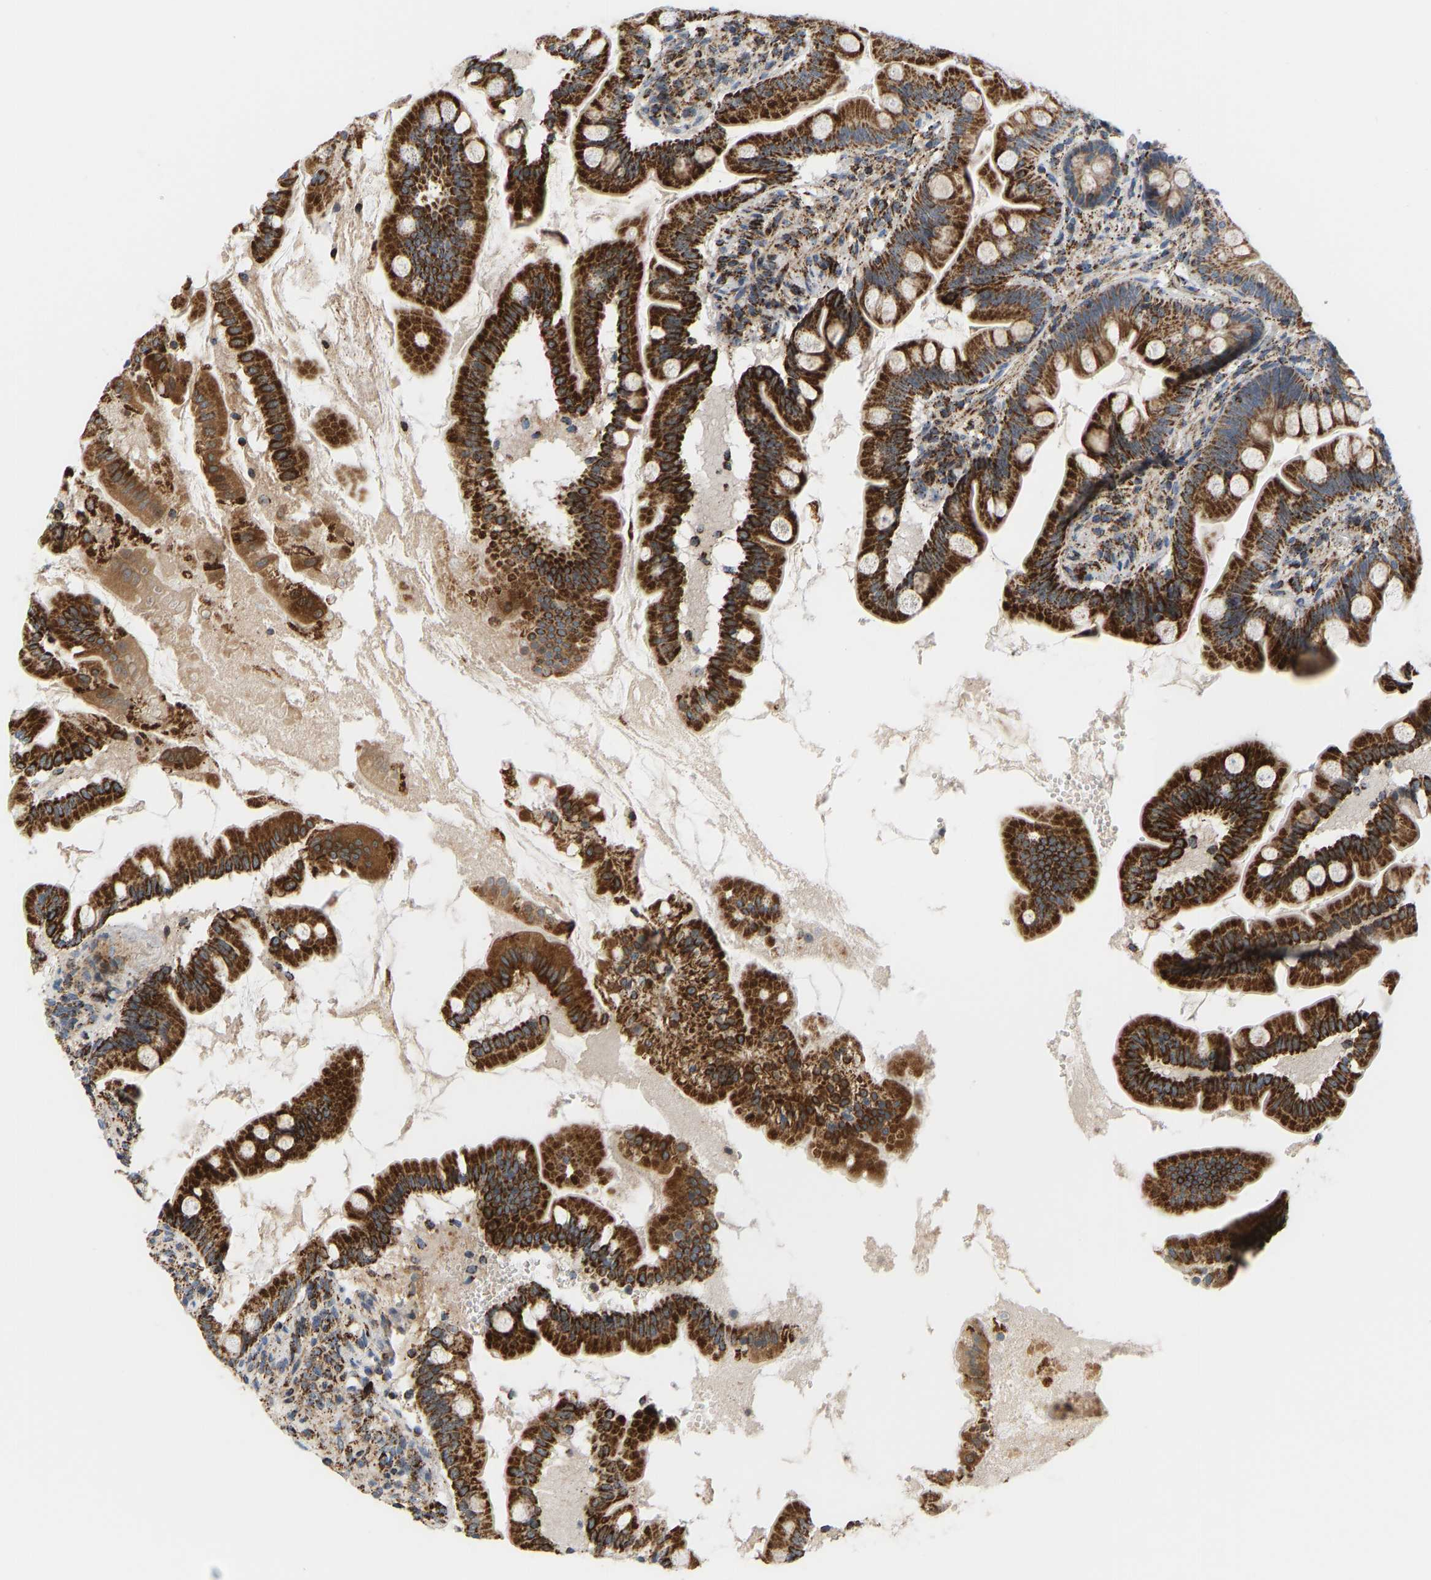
{"staining": {"intensity": "strong", "quantity": ">75%", "location": "cytoplasmic/membranous"}, "tissue": "small intestine", "cell_type": "Glandular cells", "image_type": "normal", "snomed": [{"axis": "morphology", "description": "Normal tissue, NOS"}, {"axis": "topography", "description": "Small intestine"}], "caption": "A brown stain shows strong cytoplasmic/membranous expression of a protein in glandular cells of unremarkable small intestine. (DAB IHC with brightfield microscopy, high magnification).", "gene": "GPSM2", "patient": {"sex": "female", "age": 56}}